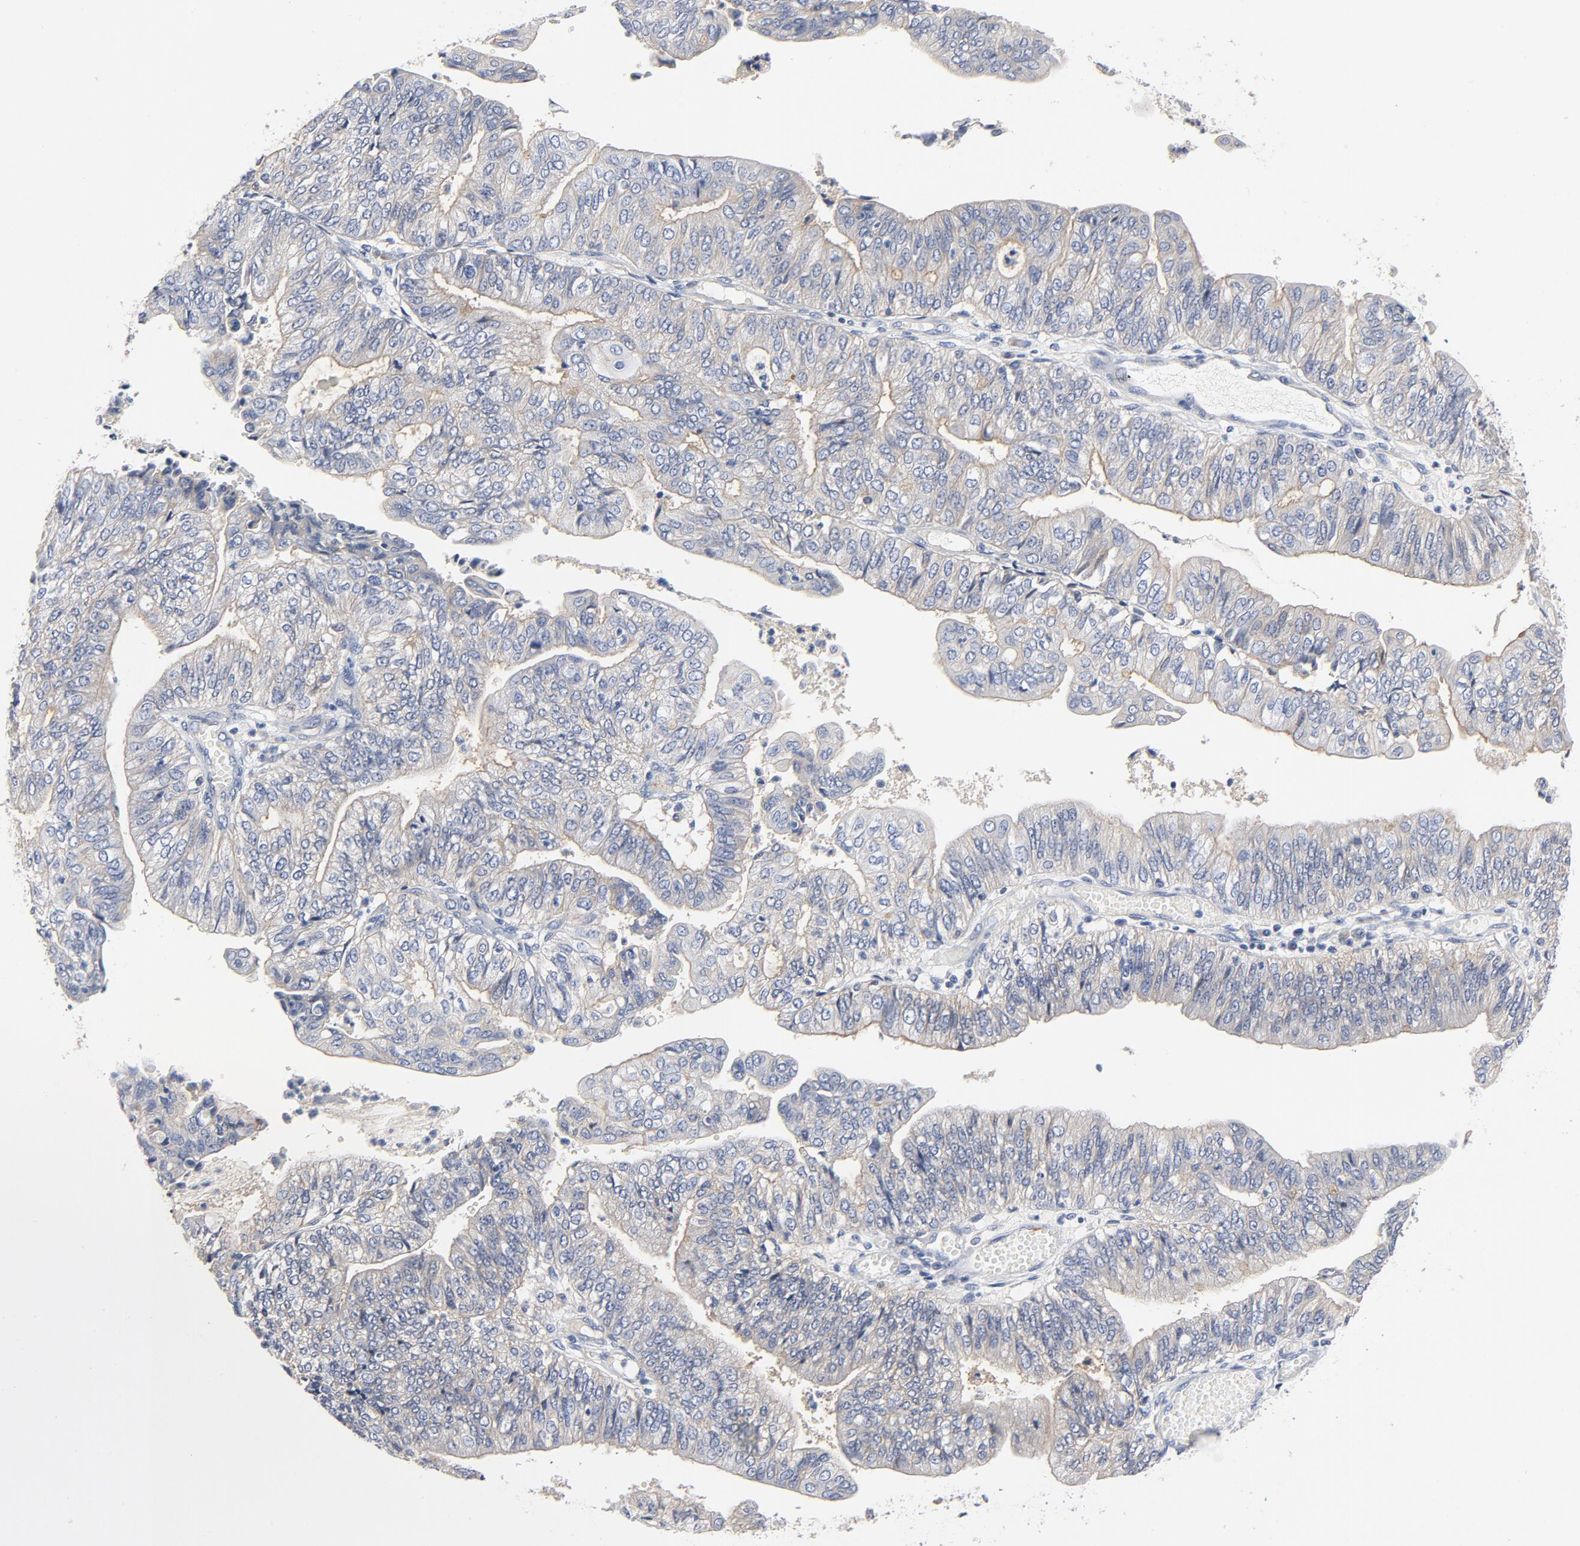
{"staining": {"intensity": "weak", "quantity": "25%-75%", "location": "cytoplasmic/membranous"}, "tissue": "endometrial cancer", "cell_type": "Tumor cells", "image_type": "cancer", "snomed": [{"axis": "morphology", "description": "Adenocarcinoma, NOS"}, {"axis": "topography", "description": "Endometrium"}], "caption": "Endometrial cancer stained with a protein marker reveals weak staining in tumor cells.", "gene": "SRC", "patient": {"sex": "female", "age": 59}}